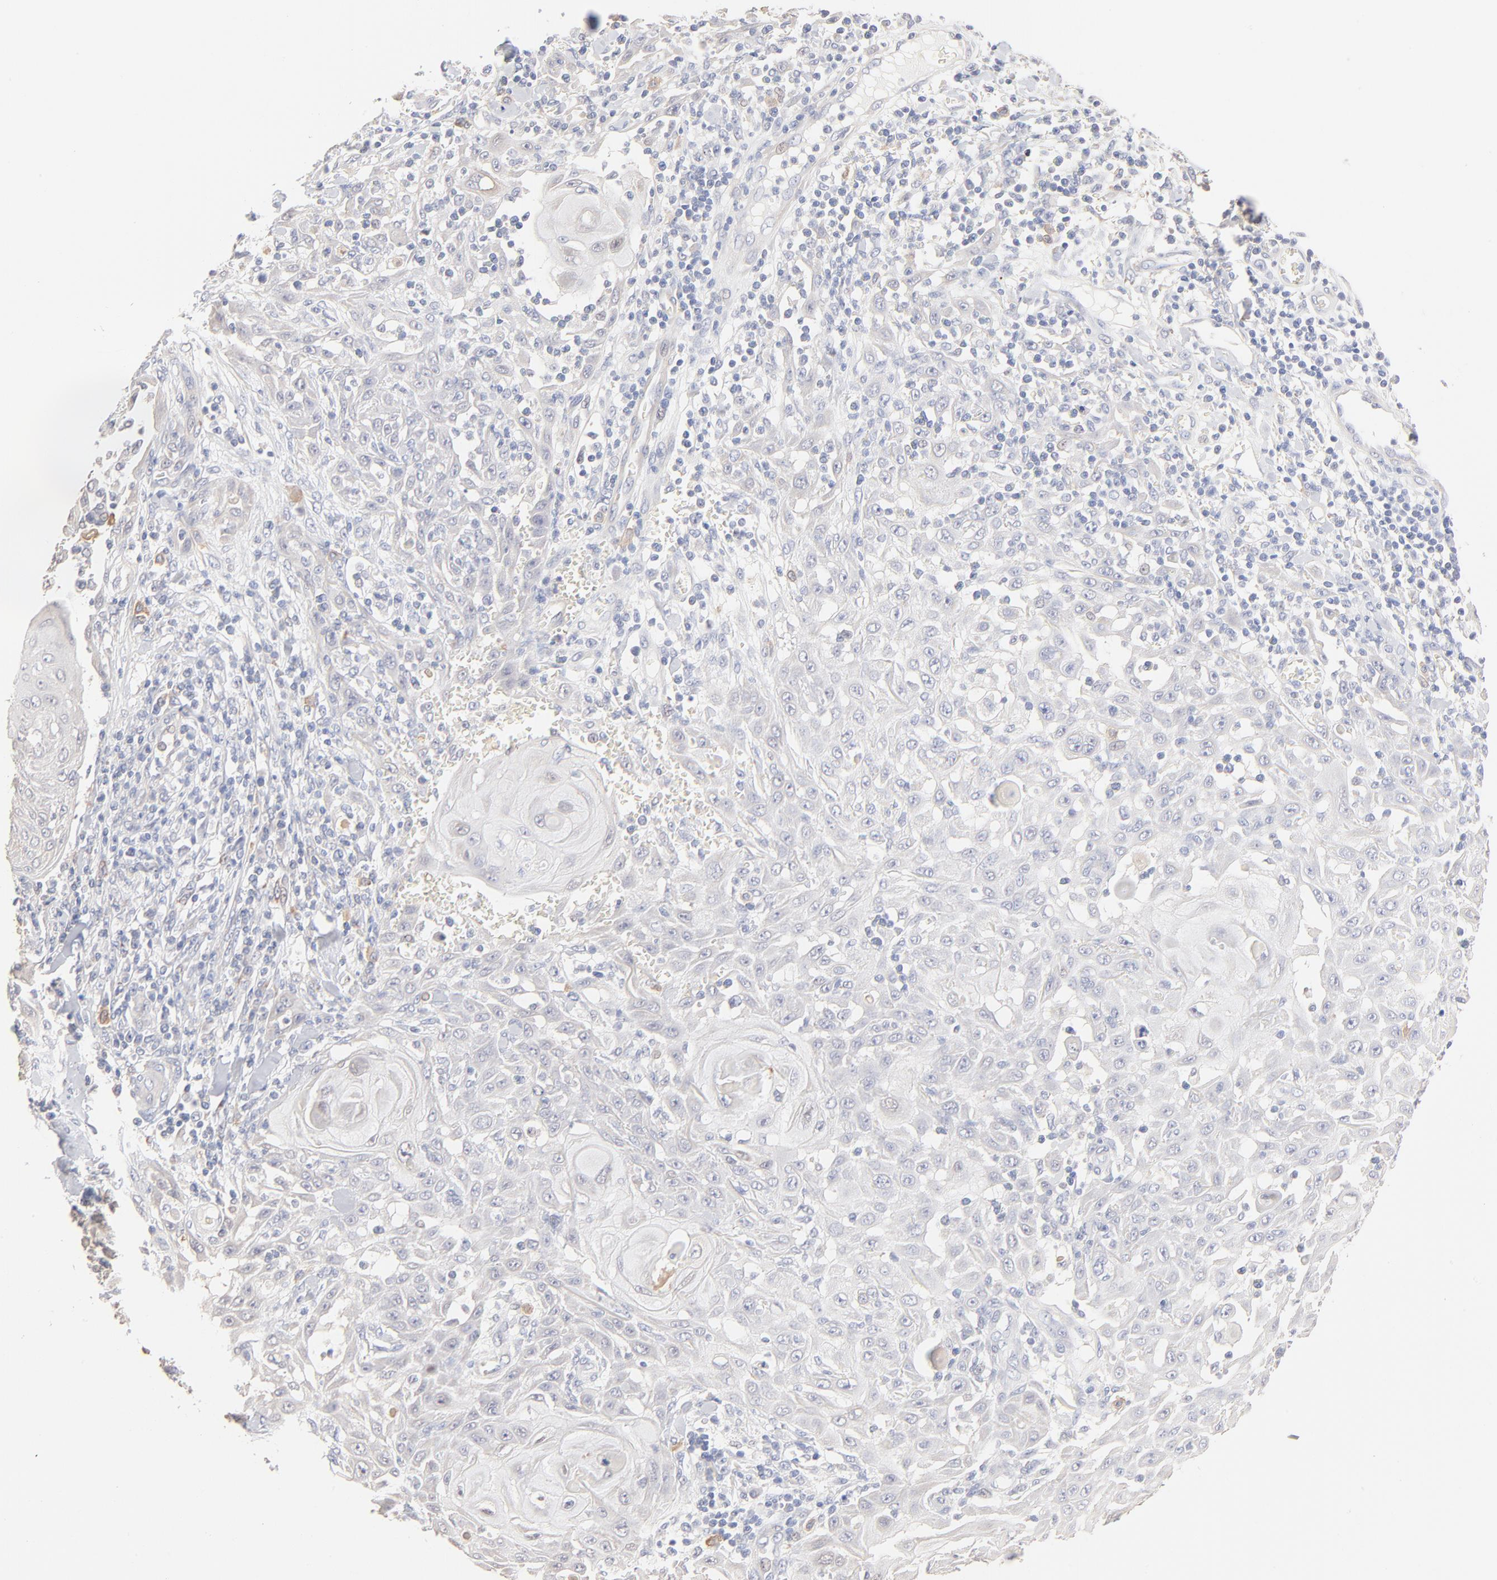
{"staining": {"intensity": "negative", "quantity": "none", "location": "none"}, "tissue": "skin cancer", "cell_type": "Tumor cells", "image_type": "cancer", "snomed": [{"axis": "morphology", "description": "Squamous cell carcinoma, NOS"}, {"axis": "topography", "description": "Skin"}], "caption": "Micrograph shows no significant protein positivity in tumor cells of squamous cell carcinoma (skin).", "gene": "SPTB", "patient": {"sex": "male", "age": 24}}